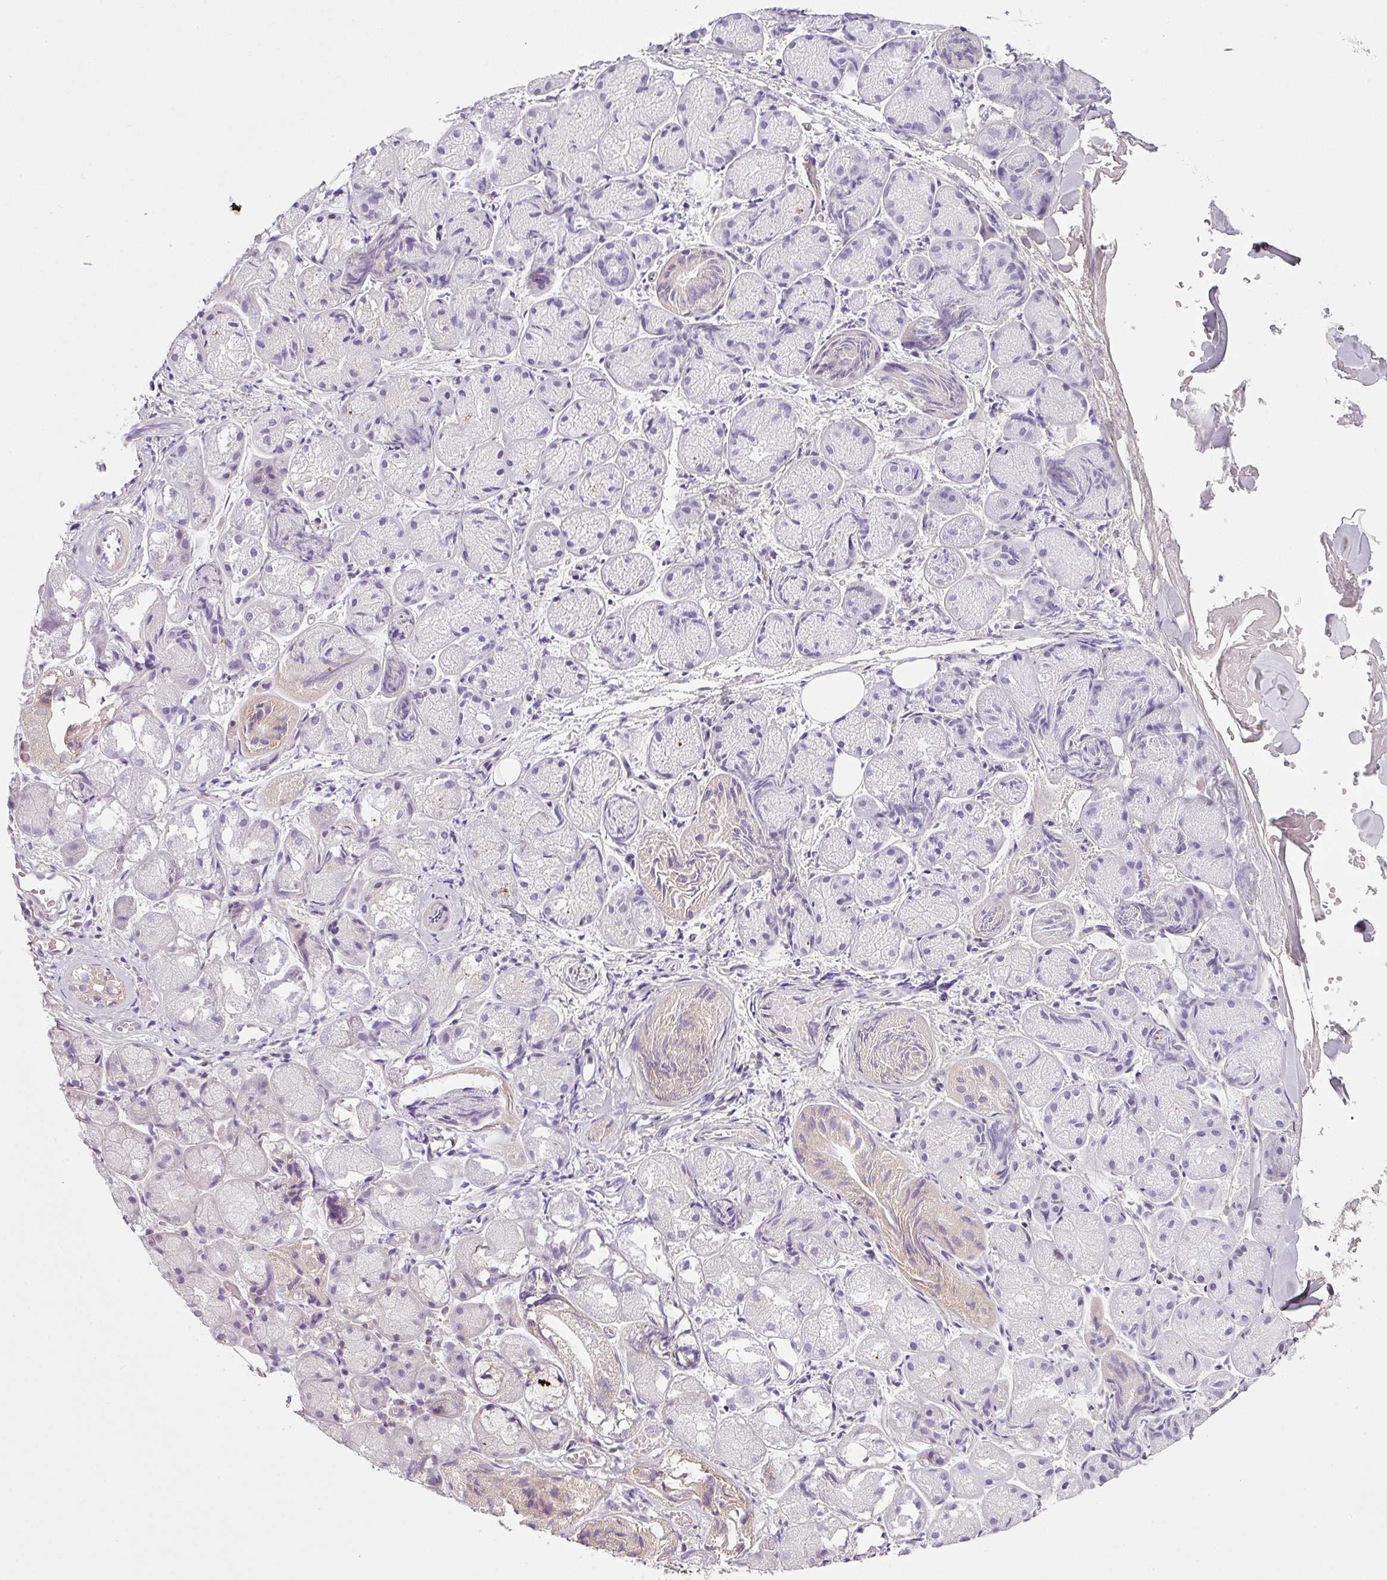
{"staining": {"intensity": "moderate", "quantity": "<25%", "location": "cytoplasmic/membranous"}, "tissue": "salivary gland", "cell_type": "Glandular cells", "image_type": "normal", "snomed": [{"axis": "morphology", "description": "Normal tissue, NOS"}, {"axis": "topography", "description": "Salivary gland"}], "caption": "Salivary gland stained with DAB (3,3'-diaminobenzidine) immunohistochemistry (IHC) demonstrates low levels of moderate cytoplasmic/membranous positivity in about <25% of glandular cells.", "gene": "DERPC", "patient": {"sex": "female", "age": 24}}